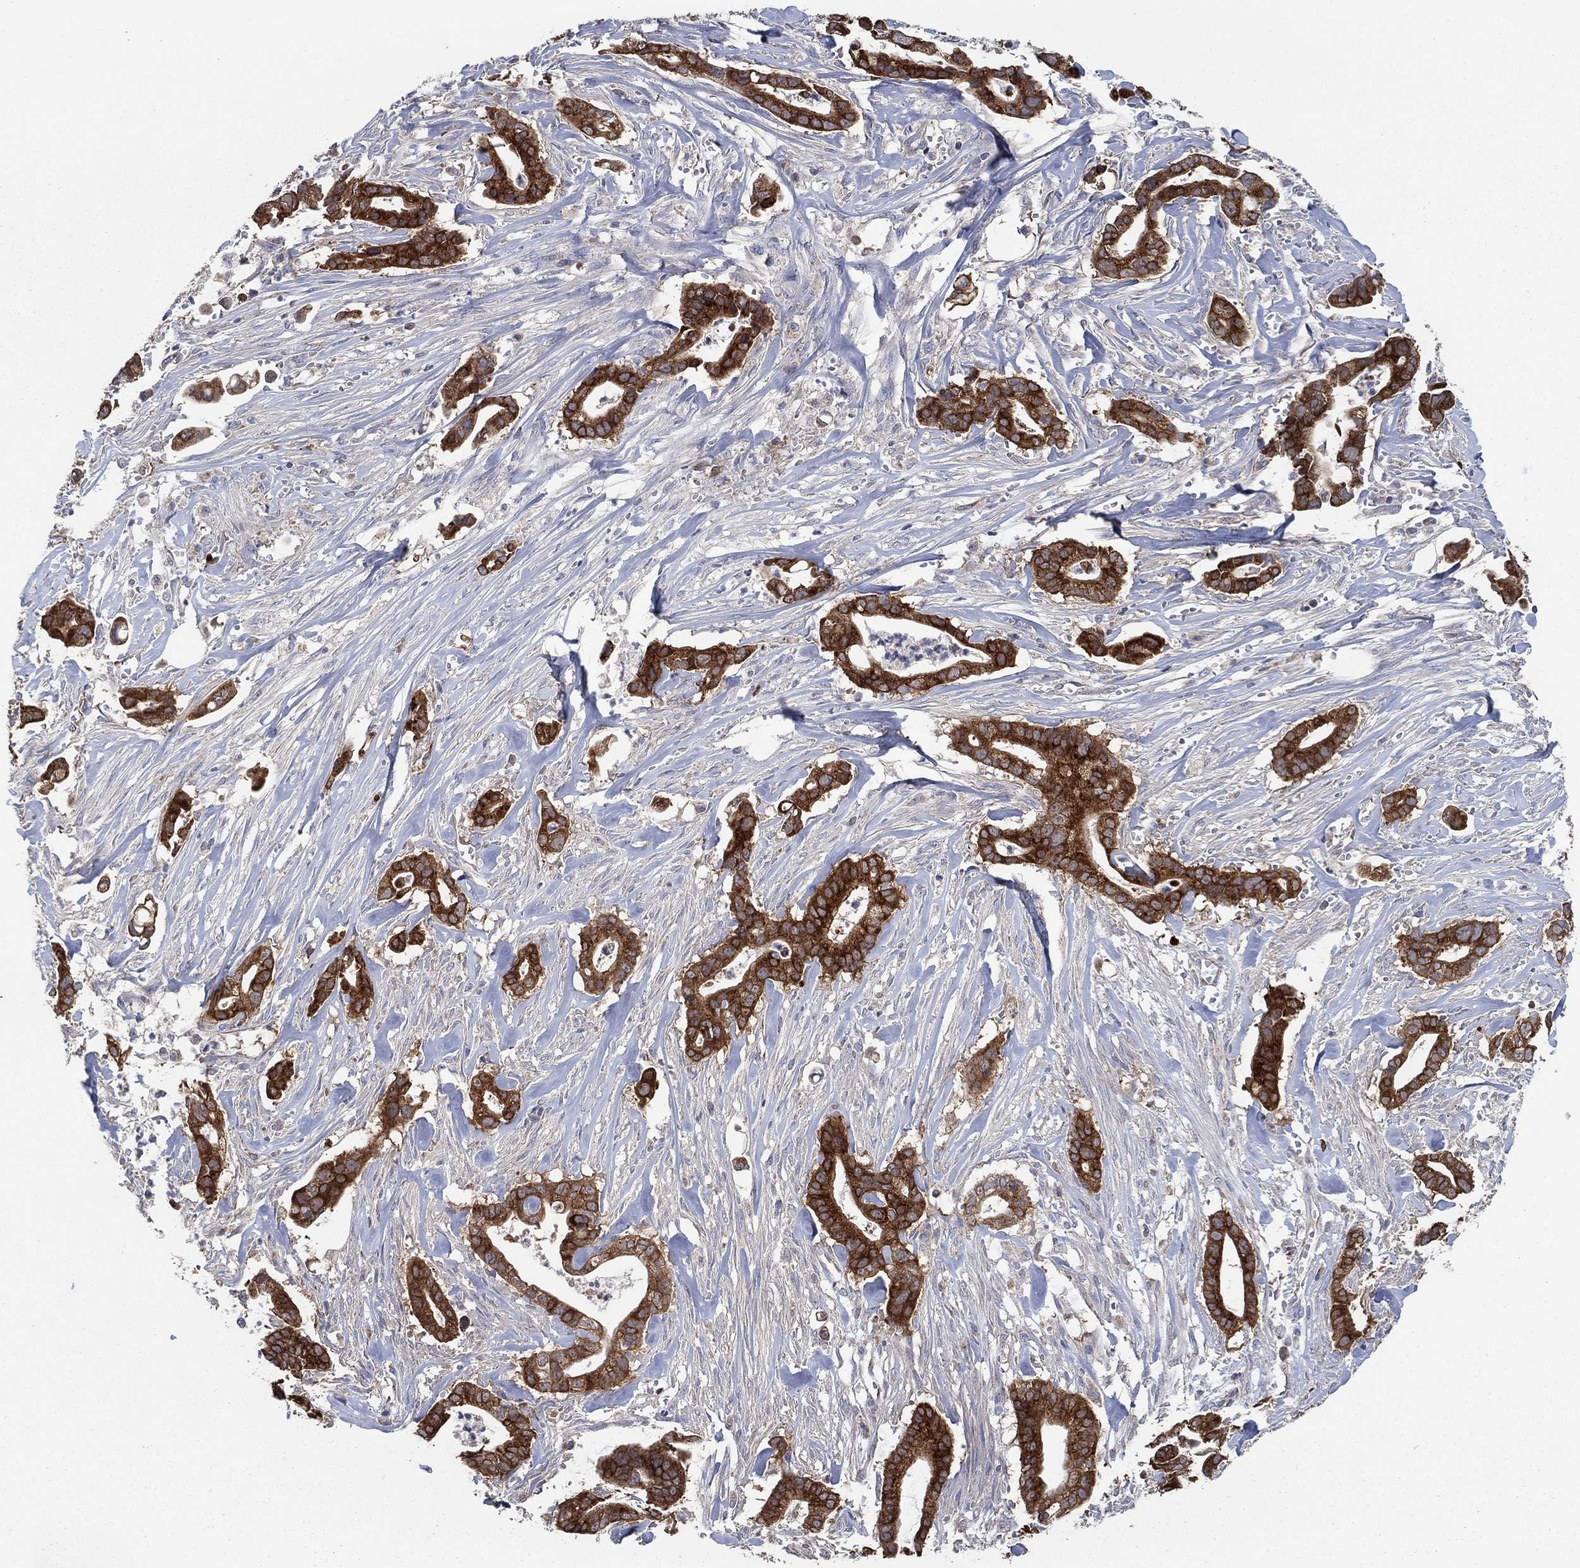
{"staining": {"intensity": "strong", "quantity": ">75%", "location": "cytoplasmic/membranous"}, "tissue": "pancreatic cancer", "cell_type": "Tumor cells", "image_type": "cancer", "snomed": [{"axis": "morphology", "description": "Adenocarcinoma, NOS"}, {"axis": "topography", "description": "Pancreas"}], "caption": "The photomicrograph shows staining of pancreatic adenocarcinoma, revealing strong cytoplasmic/membranous protein staining (brown color) within tumor cells.", "gene": "HID1", "patient": {"sex": "male", "age": 61}}